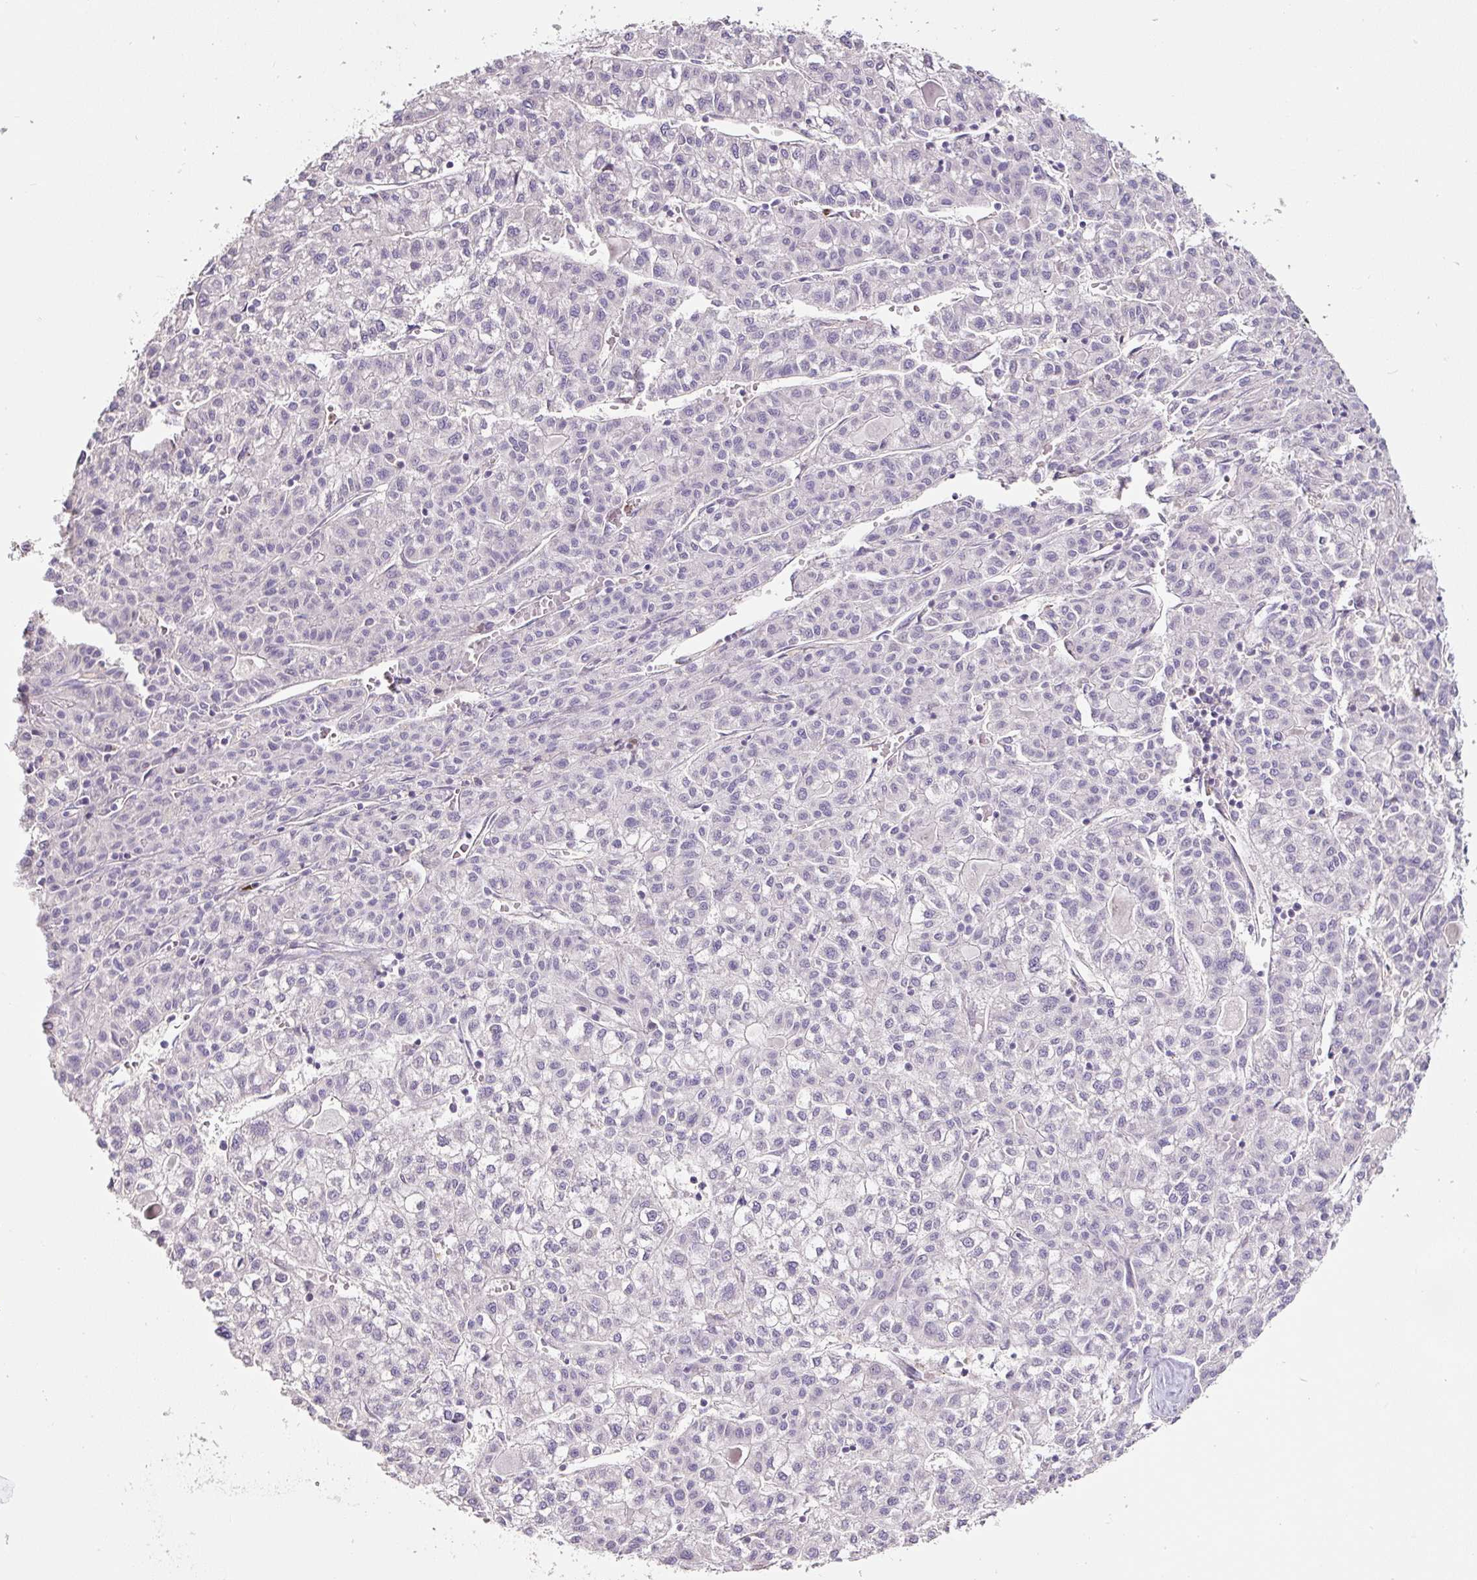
{"staining": {"intensity": "negative", "quantity": "none", "location": "none"}, "tissue": "liver cancer", "cell_type": "Tumor cells", "image_type": "cancer", "snomed": [{"axis": "morphology", "description": "Carcinoma, Hepatocellular, NOS"}, {"axis": "topography", "description": "Liver"}], "caption": "The image reveals no staining of tumor cells in liver hepatocellular carcinoma.", "gene": "HPS4", "patient": {"sex": "female", "age": 43}}